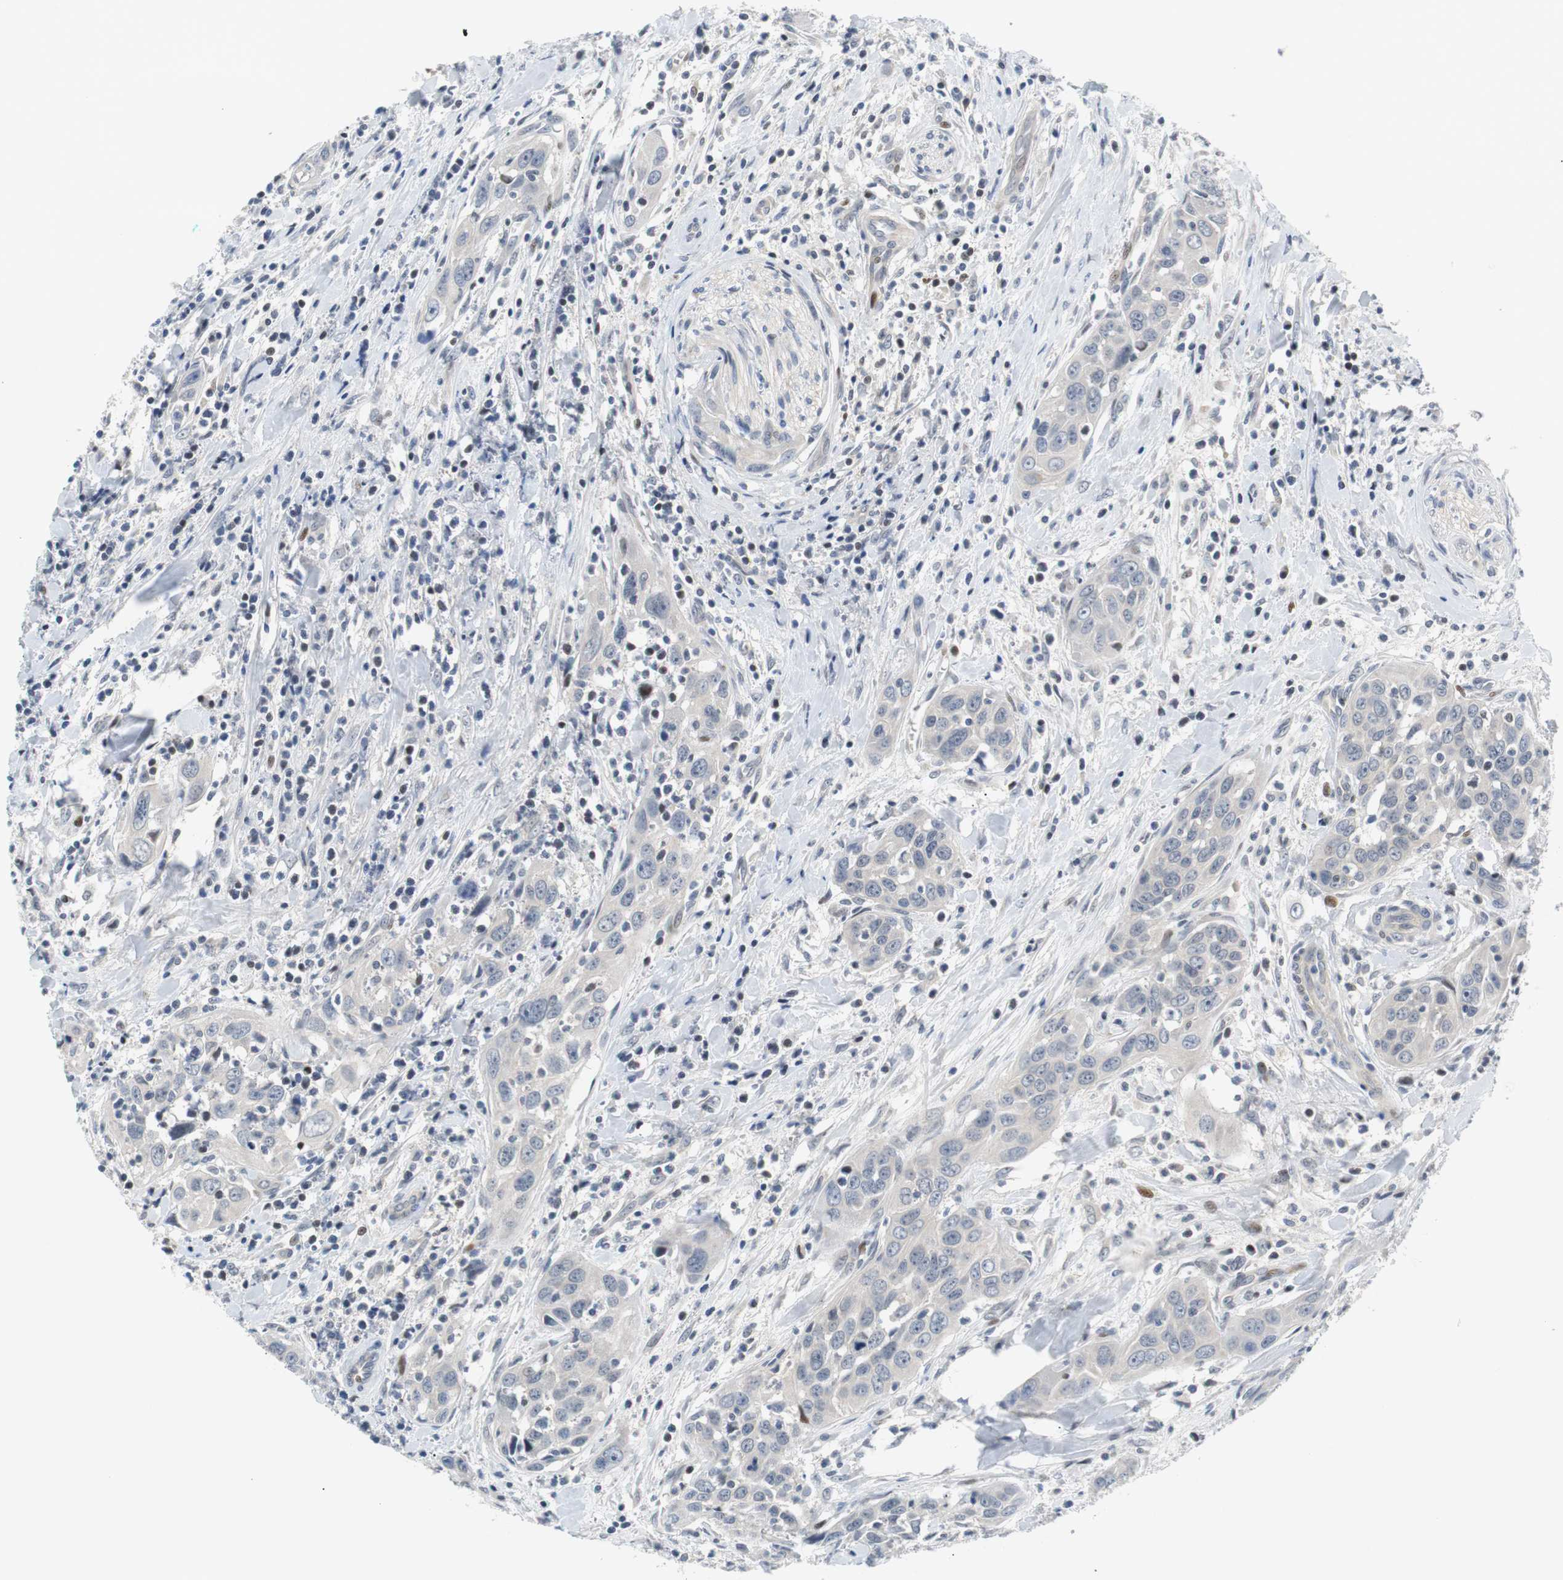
{"staining": {"intensity": "negative", "quantity": "none", "location": "none"}, "tissue": "head and neck cancer", "cell_type": "Tumor cells", "image_type": "cancer", "snomed": [{"axis": "morphology", "description": "Squamous cell carcinoma, NOS"}, {"axis": "topography", "description": "Oral tissue"}, {"axis": "topography", "description": "Head-Neck"}], "caption": "Tumor cells show no significant positivity in squamous cell carcinoma (head and neck).", "gene": "MAP2K4", "patient": {"sex": "female", "age": 50}}